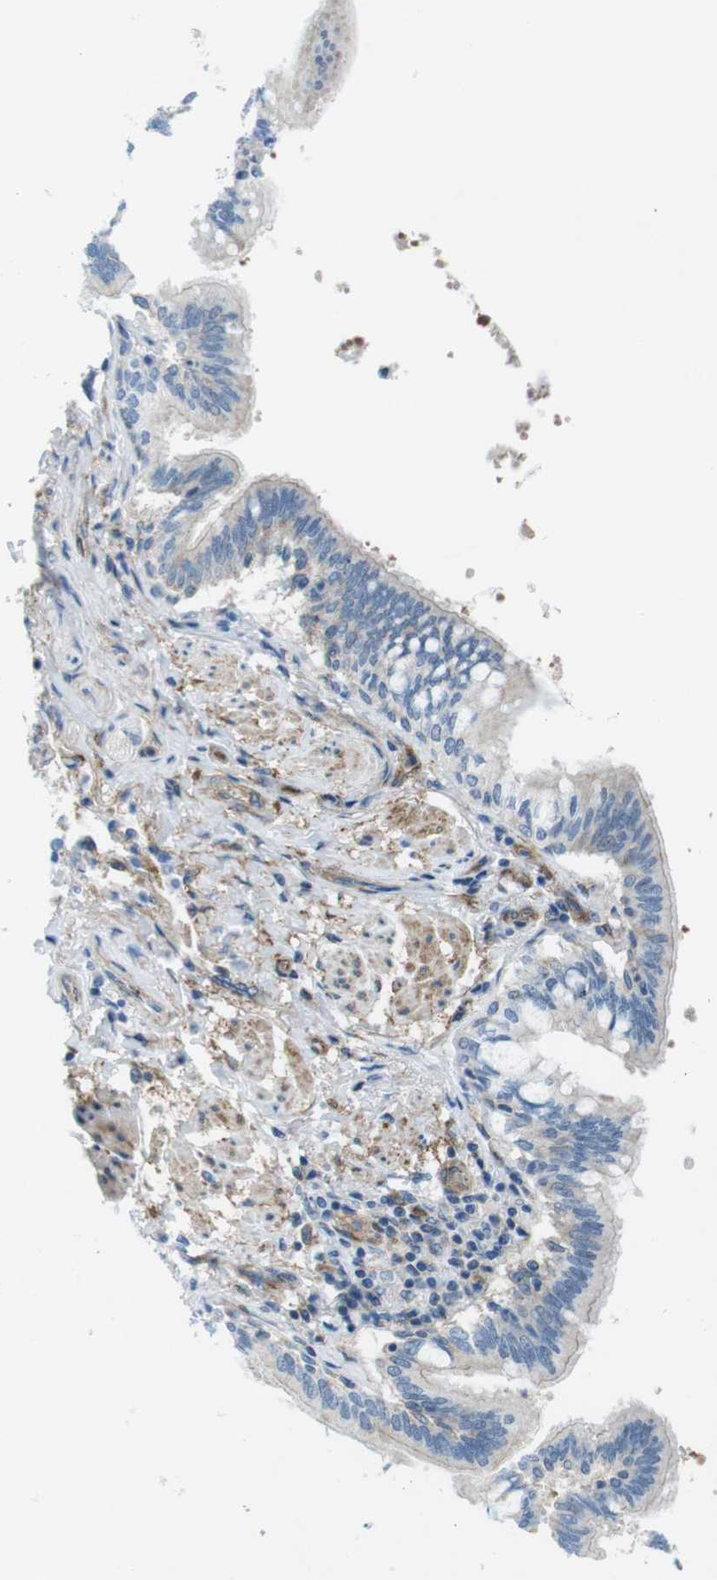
{"staining": {"intensity": "weak", "quantity": ">75%", "location": "cytoplasmic/membranous"}, "tissue": "bronchus", "cell_type": "Respiratory epithelial cells", "image_type": "normal", "snomed": [{"axis": "morphology", "description": "Normal tissue, NOS"}, {"axis": "topography", "description": "Bronchus"}, {"axis": "topography", "description": "Lung"}], "caption": "This image demonstrates normal bronchus stained with IHC to label a protein in brown. The cytoplasmic/membranous of respiratory epithelial cells show weak positivity for the protein. Nuclei are counter-stained blue.", "gene": "DIAPH2", "patient": {"sex": "male", "age": 64}}